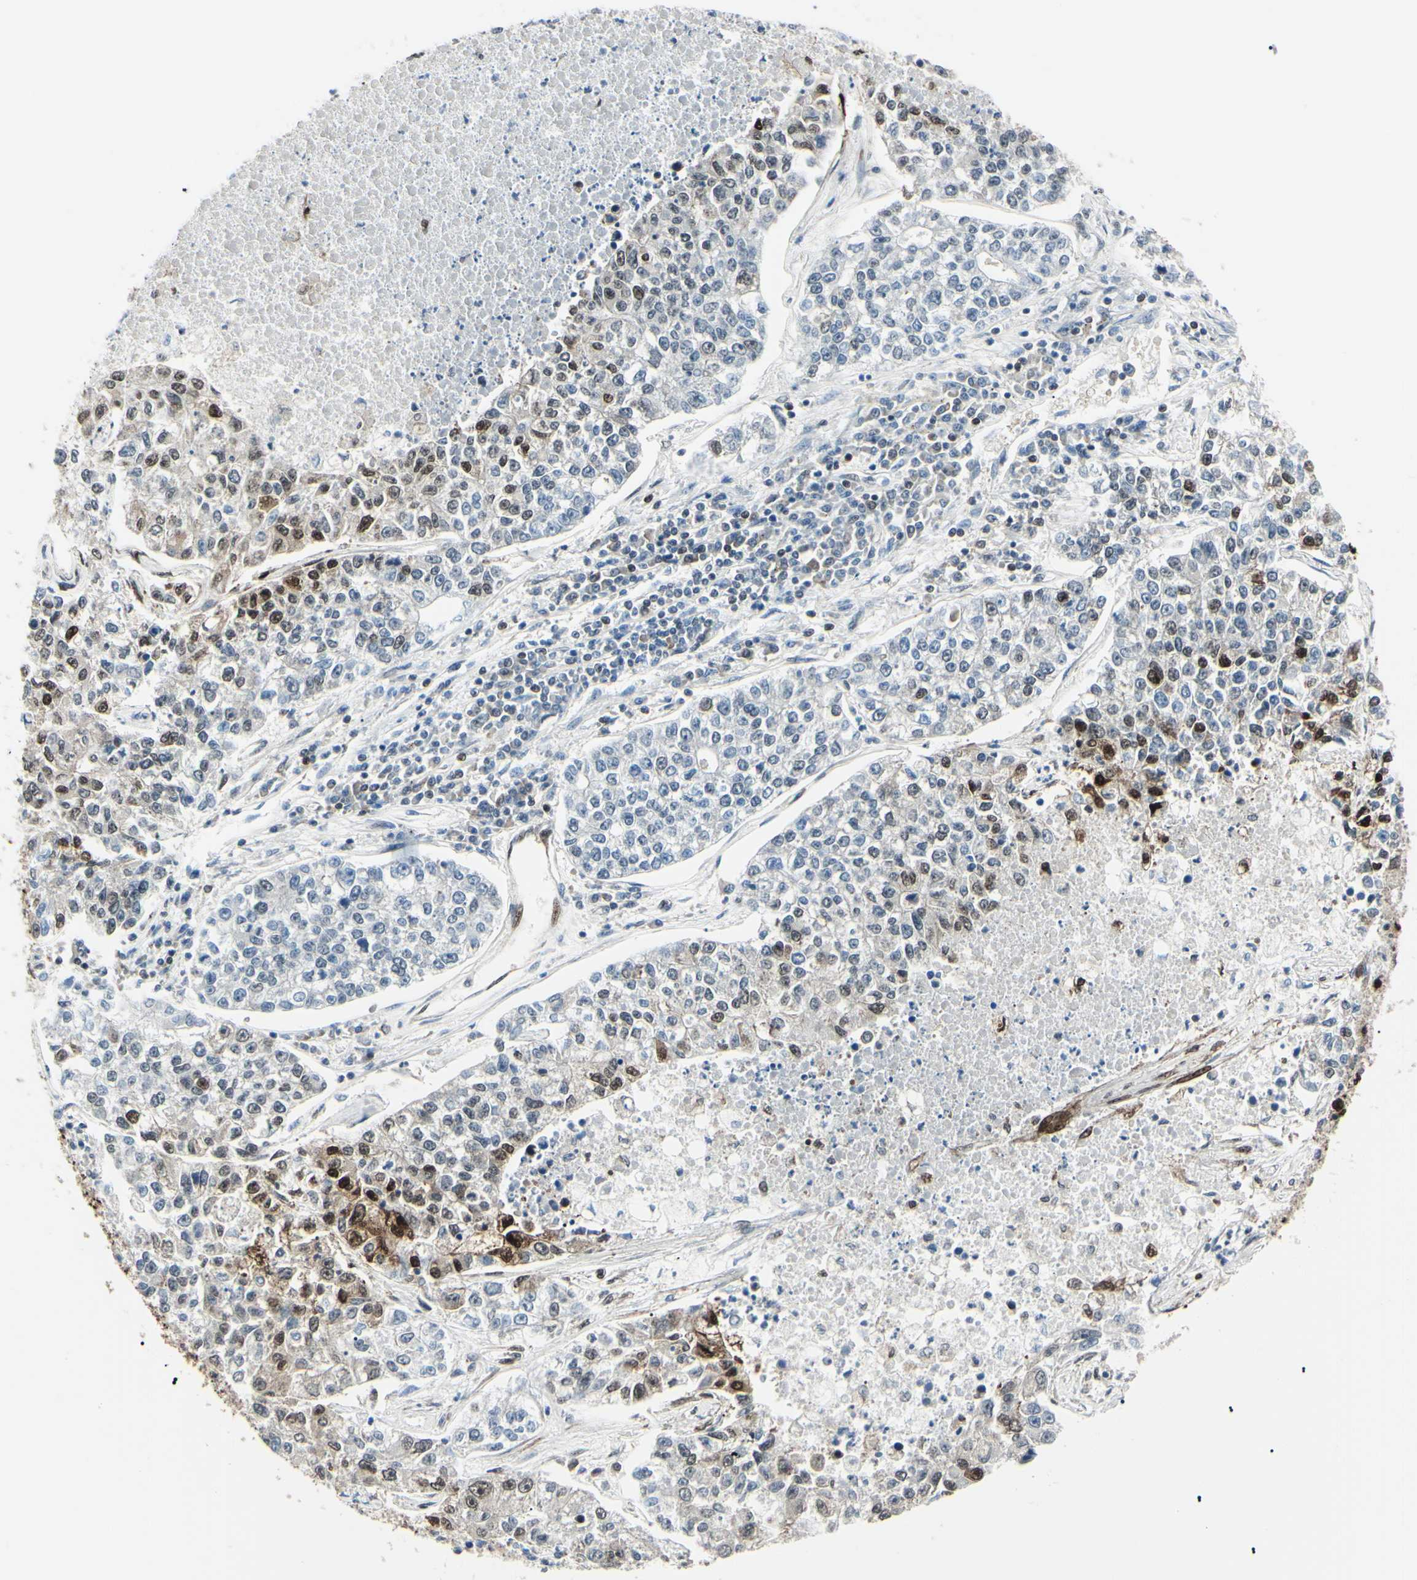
{"staining": {"intensity": "moderate", "quantity": "<25%", "location": "cytoplasmic/membranous,nuclear"}, "tissue": "lung cancer", "cell_type": "Tumor cells", "image_type": "cancer", "snomed": [{"axis": "morphology", "description": "Adenocarcinoma, NOS"}, {"axis": "topography", "description": "Lung"}], "caption": "Tumor cells show low levels of moderate cytoplasmic/membranous and nuclear staining in approximately <25% of cells in lung cancer (adenocarcinoma).", "gene": "PGK1", "patient": {"sex": "male", "age": 49}}